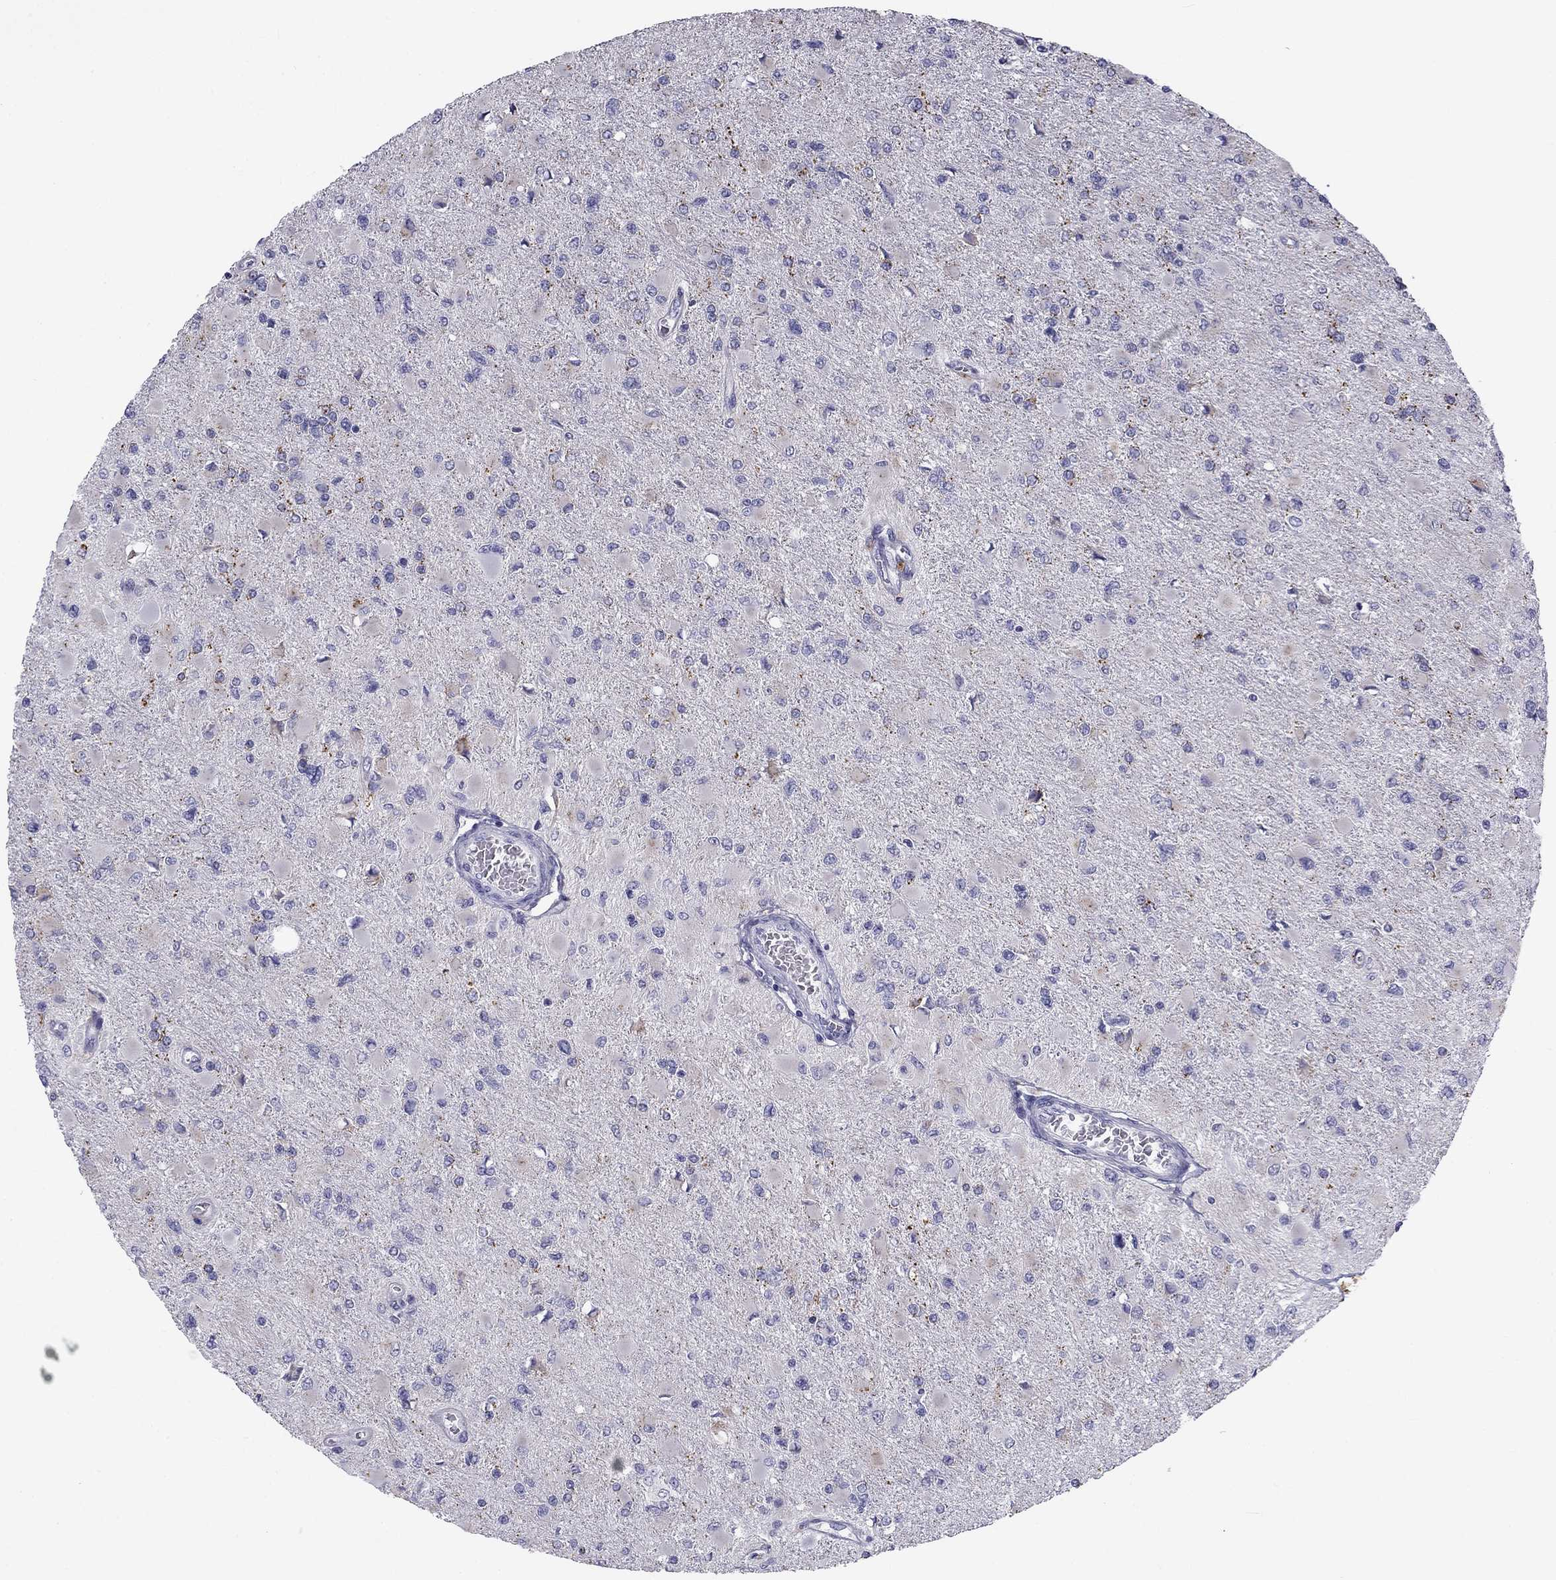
{"staining": {"intensity": "negative", "quantity": "none", "location": "none"}, "tissue": "glioma", "cell_type": "Tumor cells", "image_type": "cancer", "snomed": [{"axis": "morphology", "description": "Glioma, malignant, High grade"}, {"axis": "topography", "description": "Cerebral cortex"}], "caption": "Protein analysis of malignant glioma (high-grade) shows no significant staining in tumor cells.", "gene": "CLPSL2", "patient": {"sex": "female", "age": 36}}